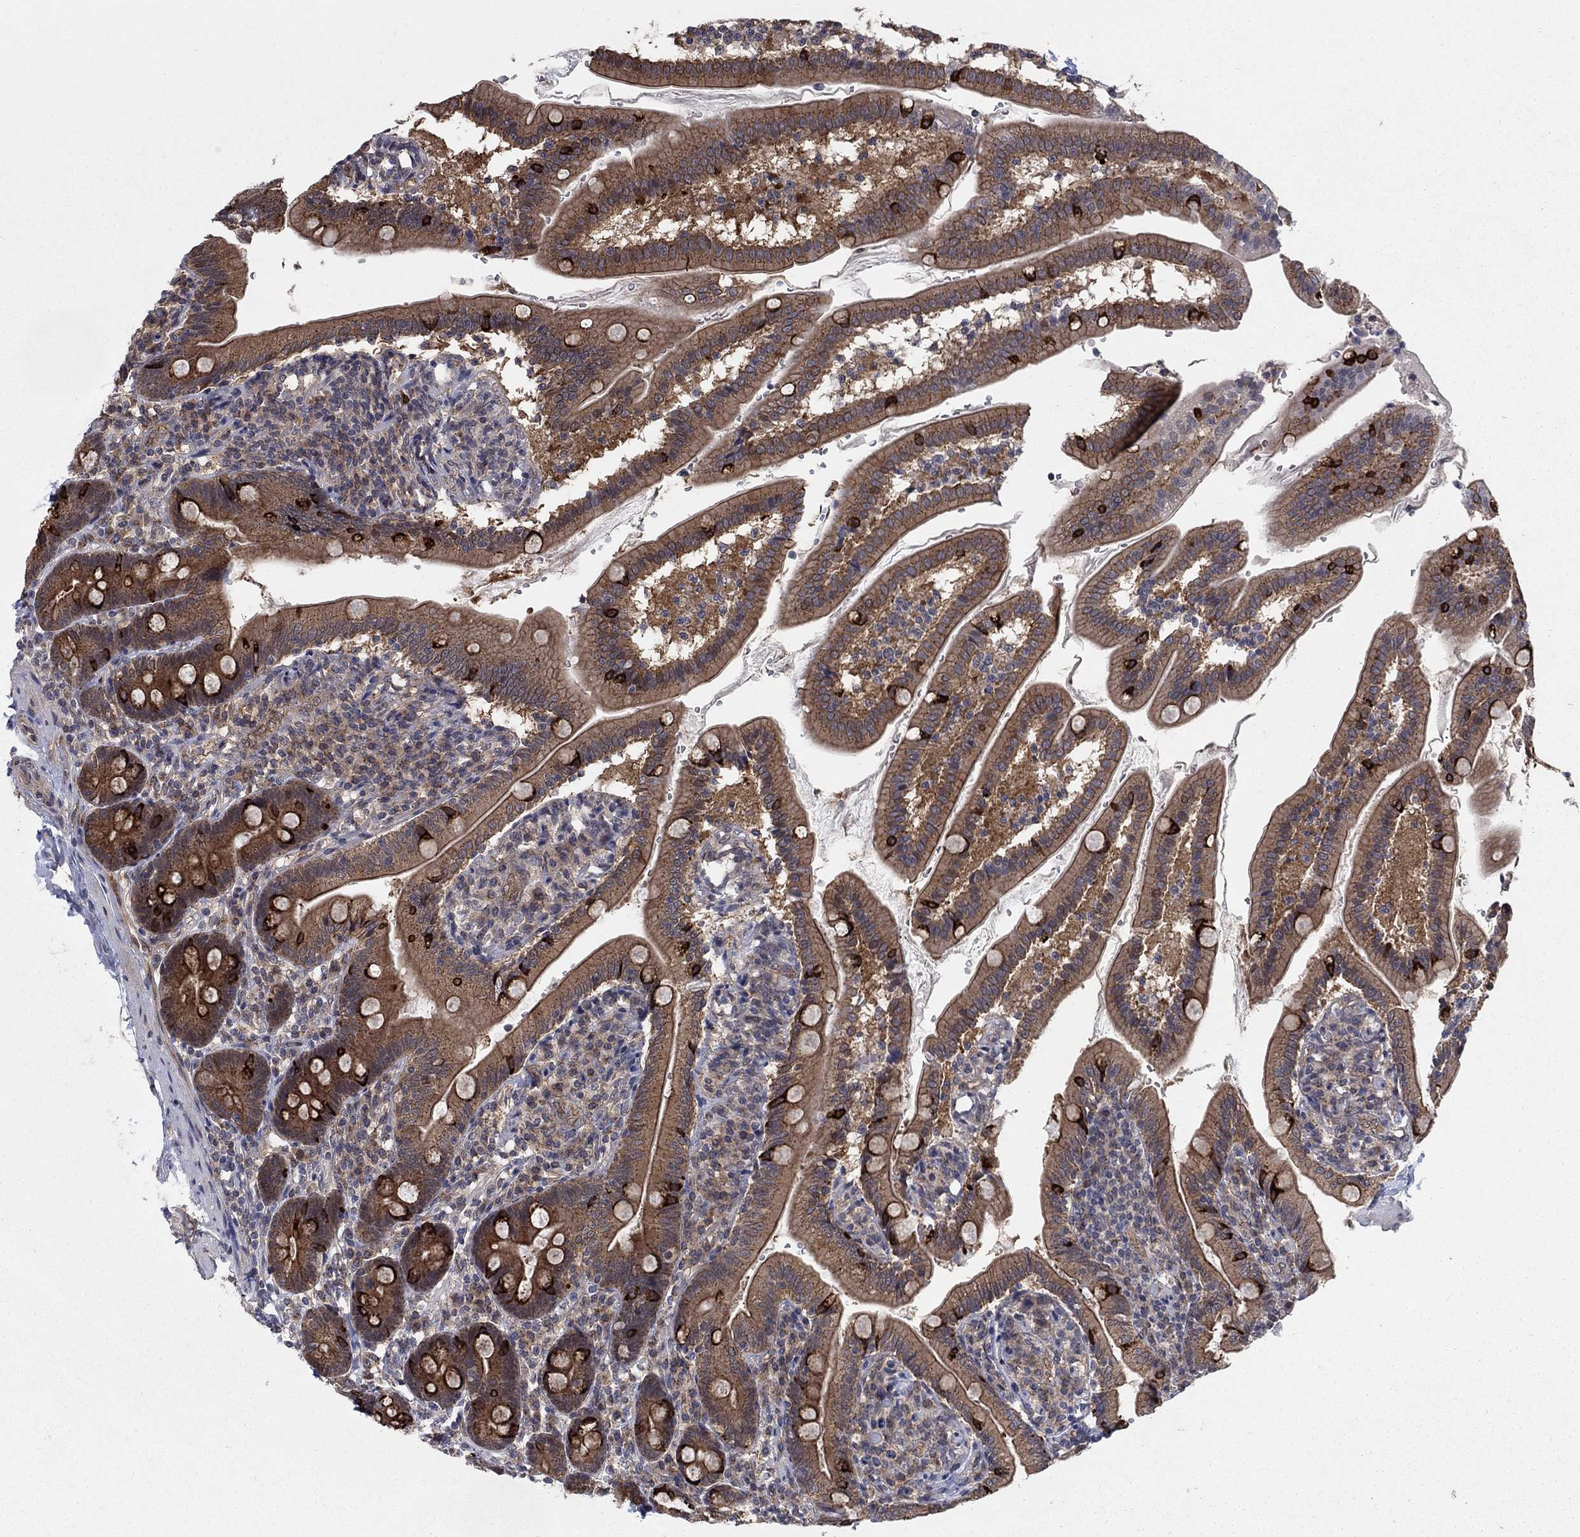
{"staining": {"intensity": "strong", "quantity": "25%-75%", "location": "cytoplasmic/membranous"}, "tissue": "duodenum", "cell_type": "Glandular cells", "image_type": "normal", "snomed": [{"axis": "morphology", "description": "Normal tissue, NOS"}, {"axis": "topography", "description": "Duodenum"}], "caption": "A high-resolution micrograph shows immunohistochemistry staining of normal duodenum, which demonstrates strong cytoplasmic/membranous positivity in approximately 25%-75% of glandular cells. The staining is performed using DAB (3,3'-diaminobenzidine) brown chromogen to label protein expression. The nuclei are counter-stained blue using hematoxylin.", "gene": "SH3RF1", "patient": {"sex": "female", "age": 67}}